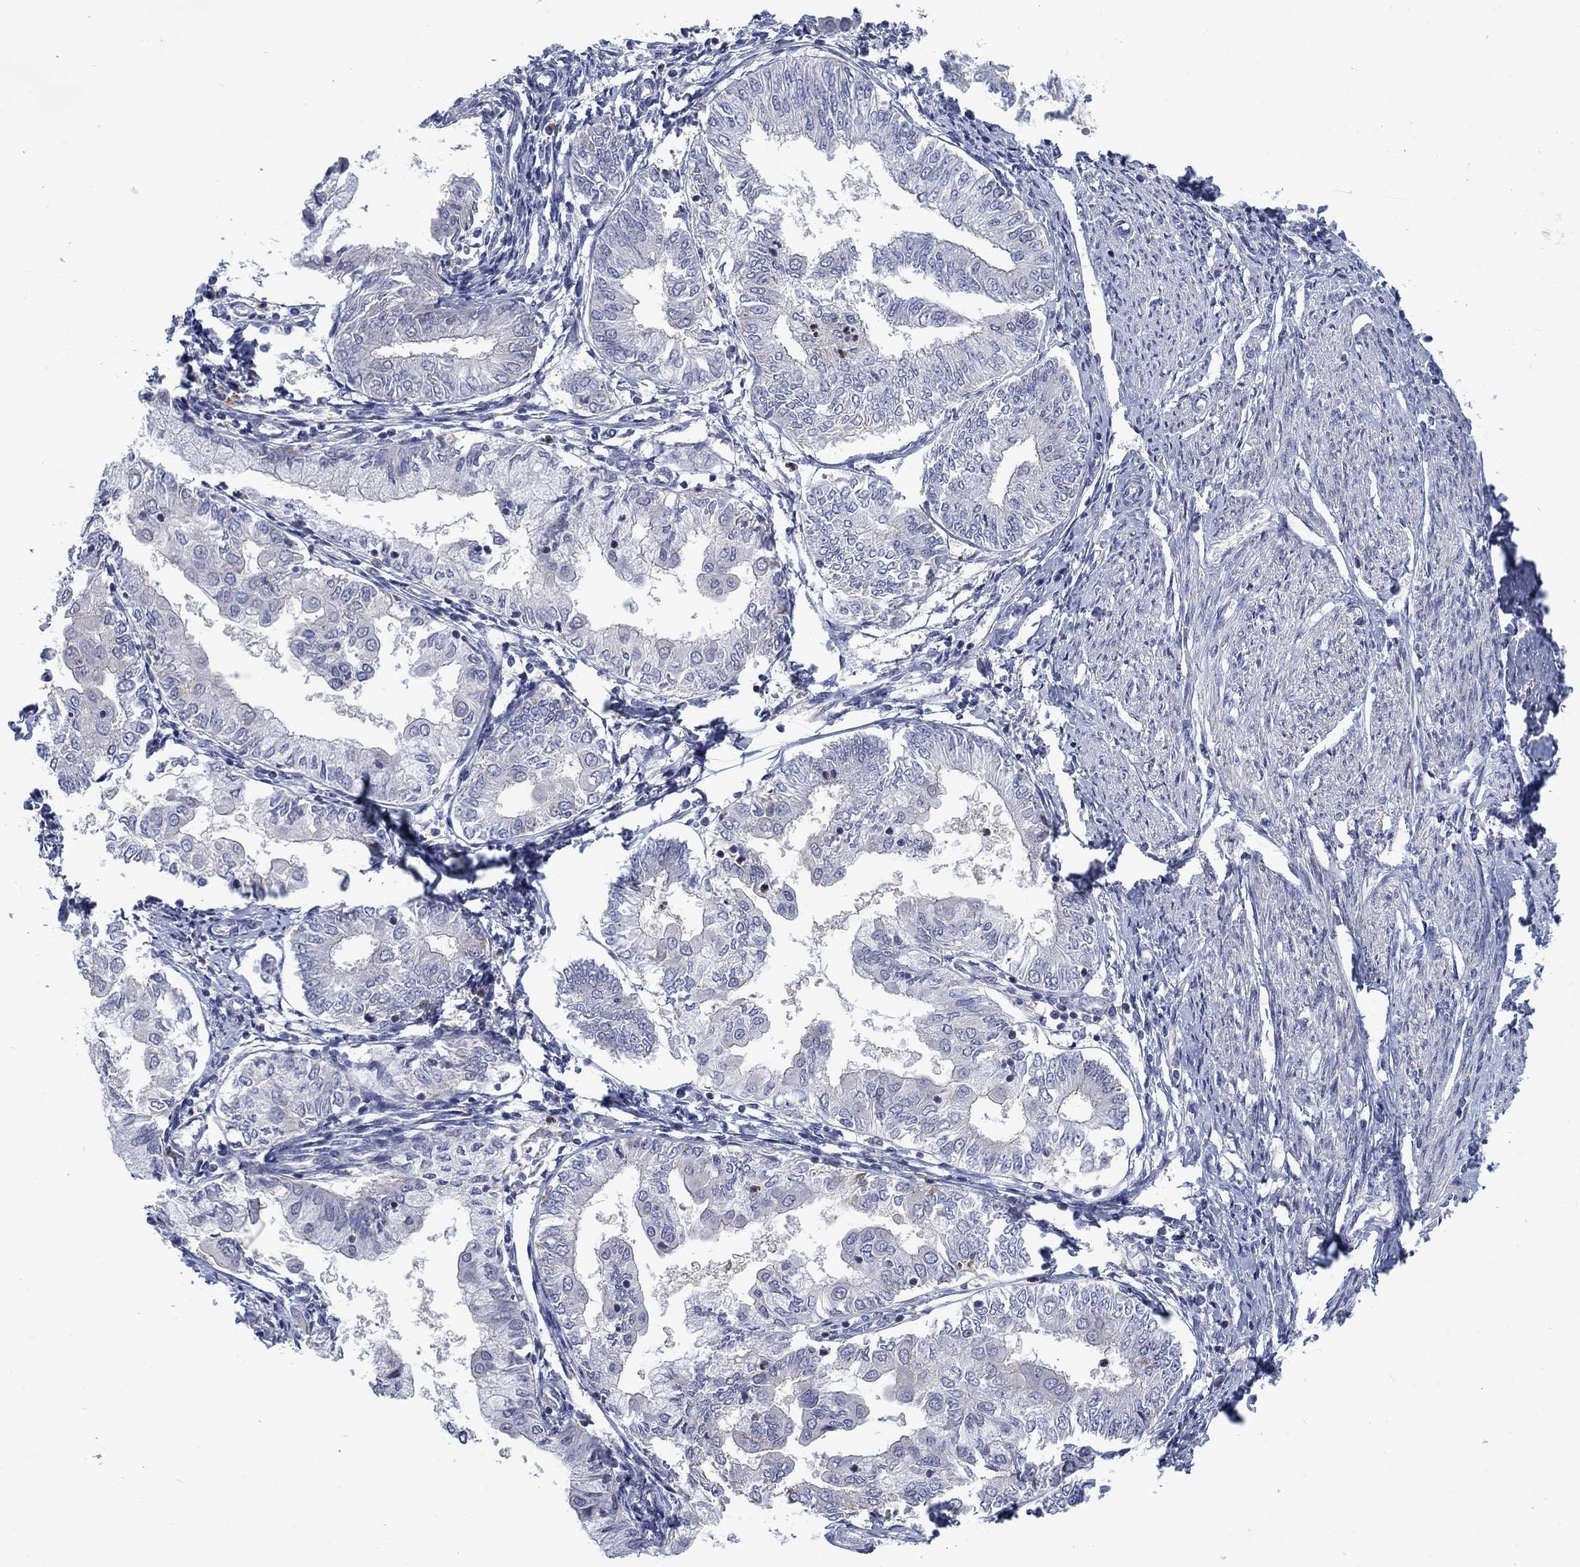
{"staining": {"intensity": "negative", "quantity": "none", "location": "none"}, "tissue": "endometrial cancer", "cell_type": "Tumor cells", "image_type": "cancer", "snomed": [{"axis": "morphology", "description": "Adenocarcinoma, NOS"}, {"axis": "topography", "description": "Endometrium"}], "caption": "DAB (3,3'-diaminobenzidine) immunohistochemical staining of human endometrial adenocarcinoma reveals no significant expression in tumor cells.", "gene": "KIF15", "patient": {"sex": "female", "age": 68}}